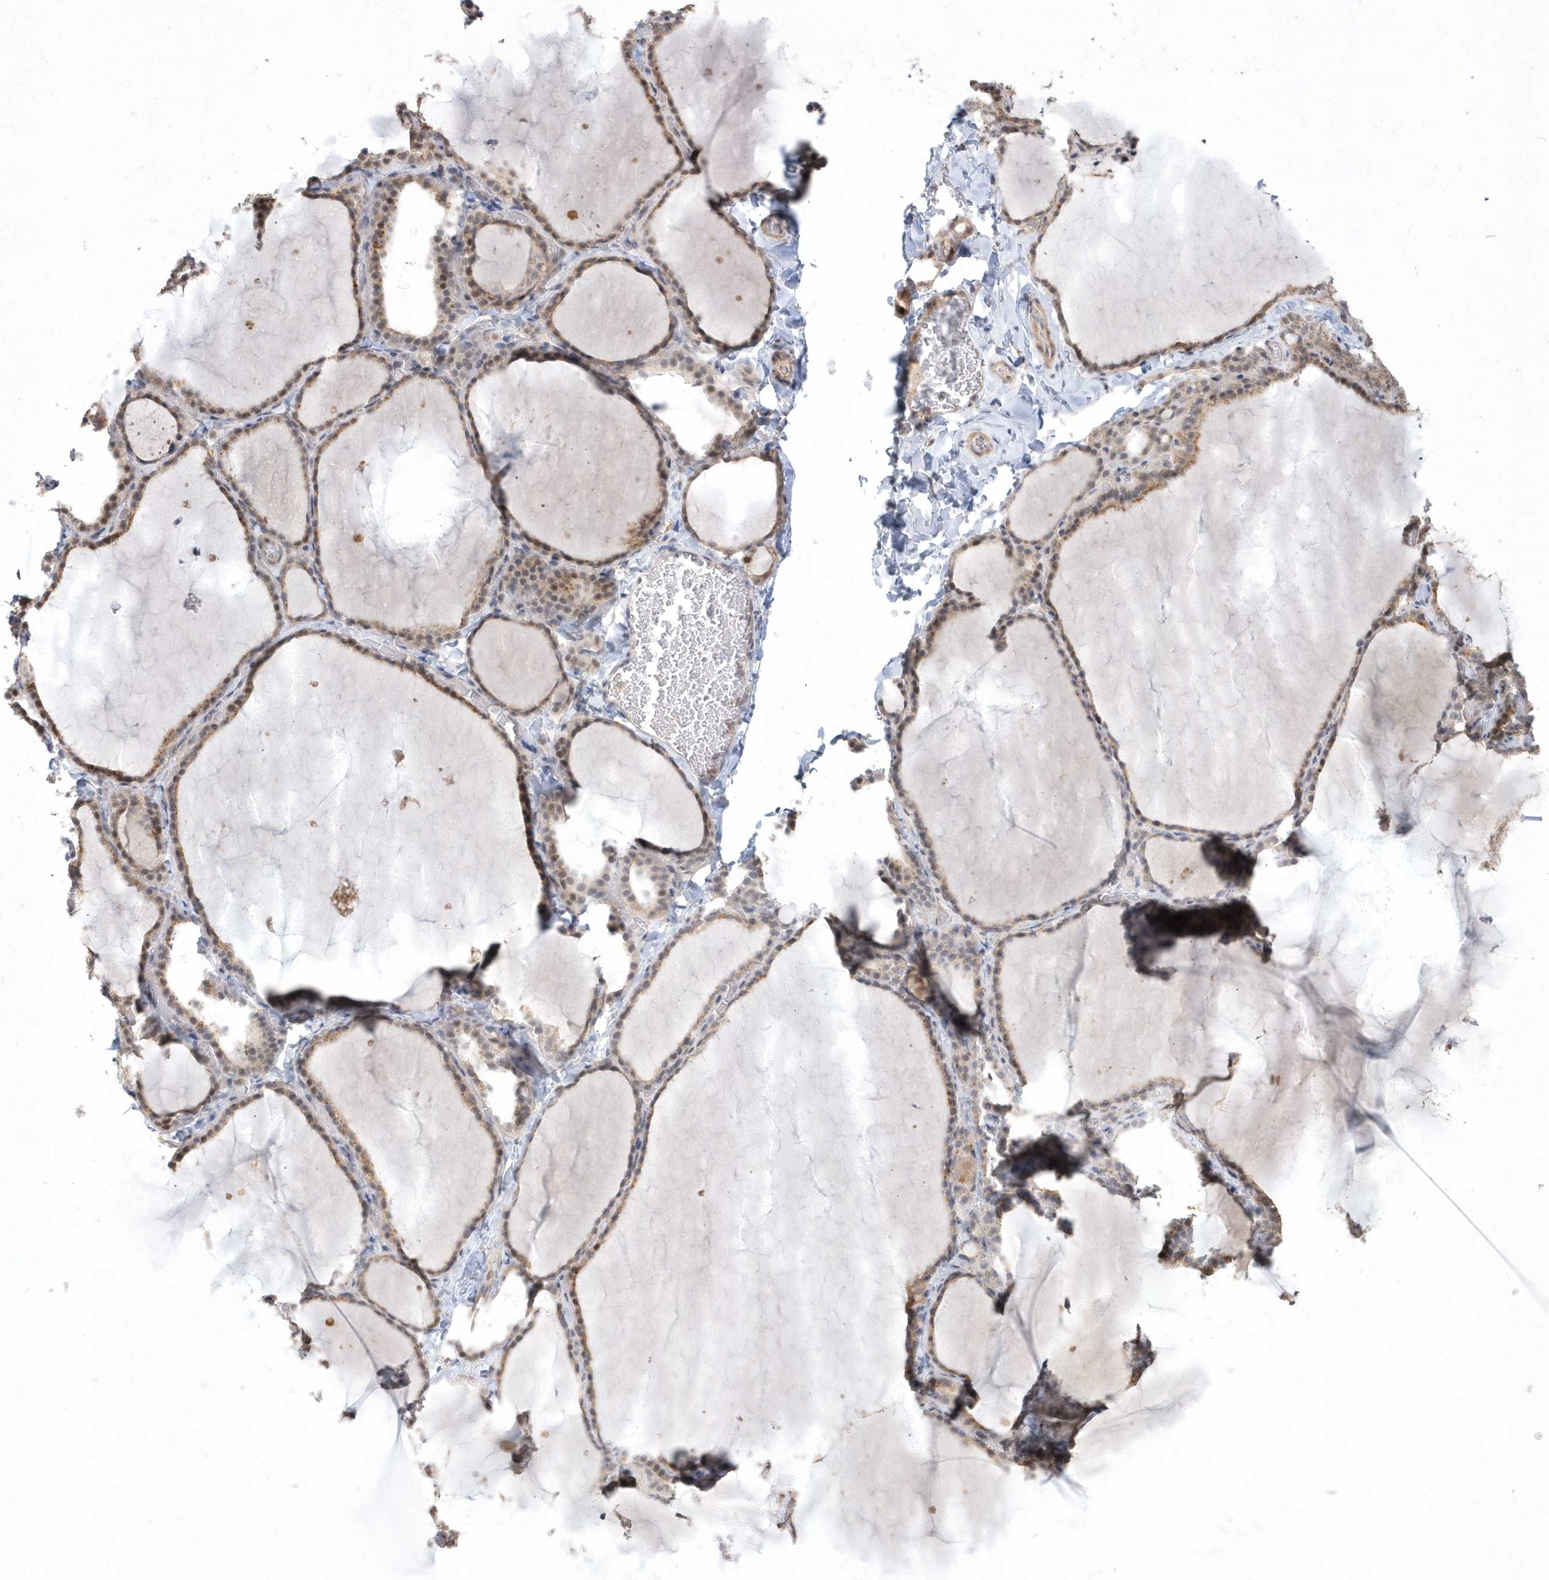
{"staining": {"intensity": "weak", "quantity": "25%-75%", "location": "cytoplasmic/membranous"}, "tissue": "thyroid gland", "cell_type": "Glandular cells", "image_type": "normal", "snomed": [{"axis": "morphology", "description": "Normal tissue, NOS"}, {"axis": "topography", "description": "Thyroid gland"}], "caption": "This is an image of immunohistochemistry staining of benign thyroid gland, which shows weak staining in the cytoplasmic/membranous of glandular cells.", "gene": "TSPEAR", "patient": {"sex": "female", "age": 22}}